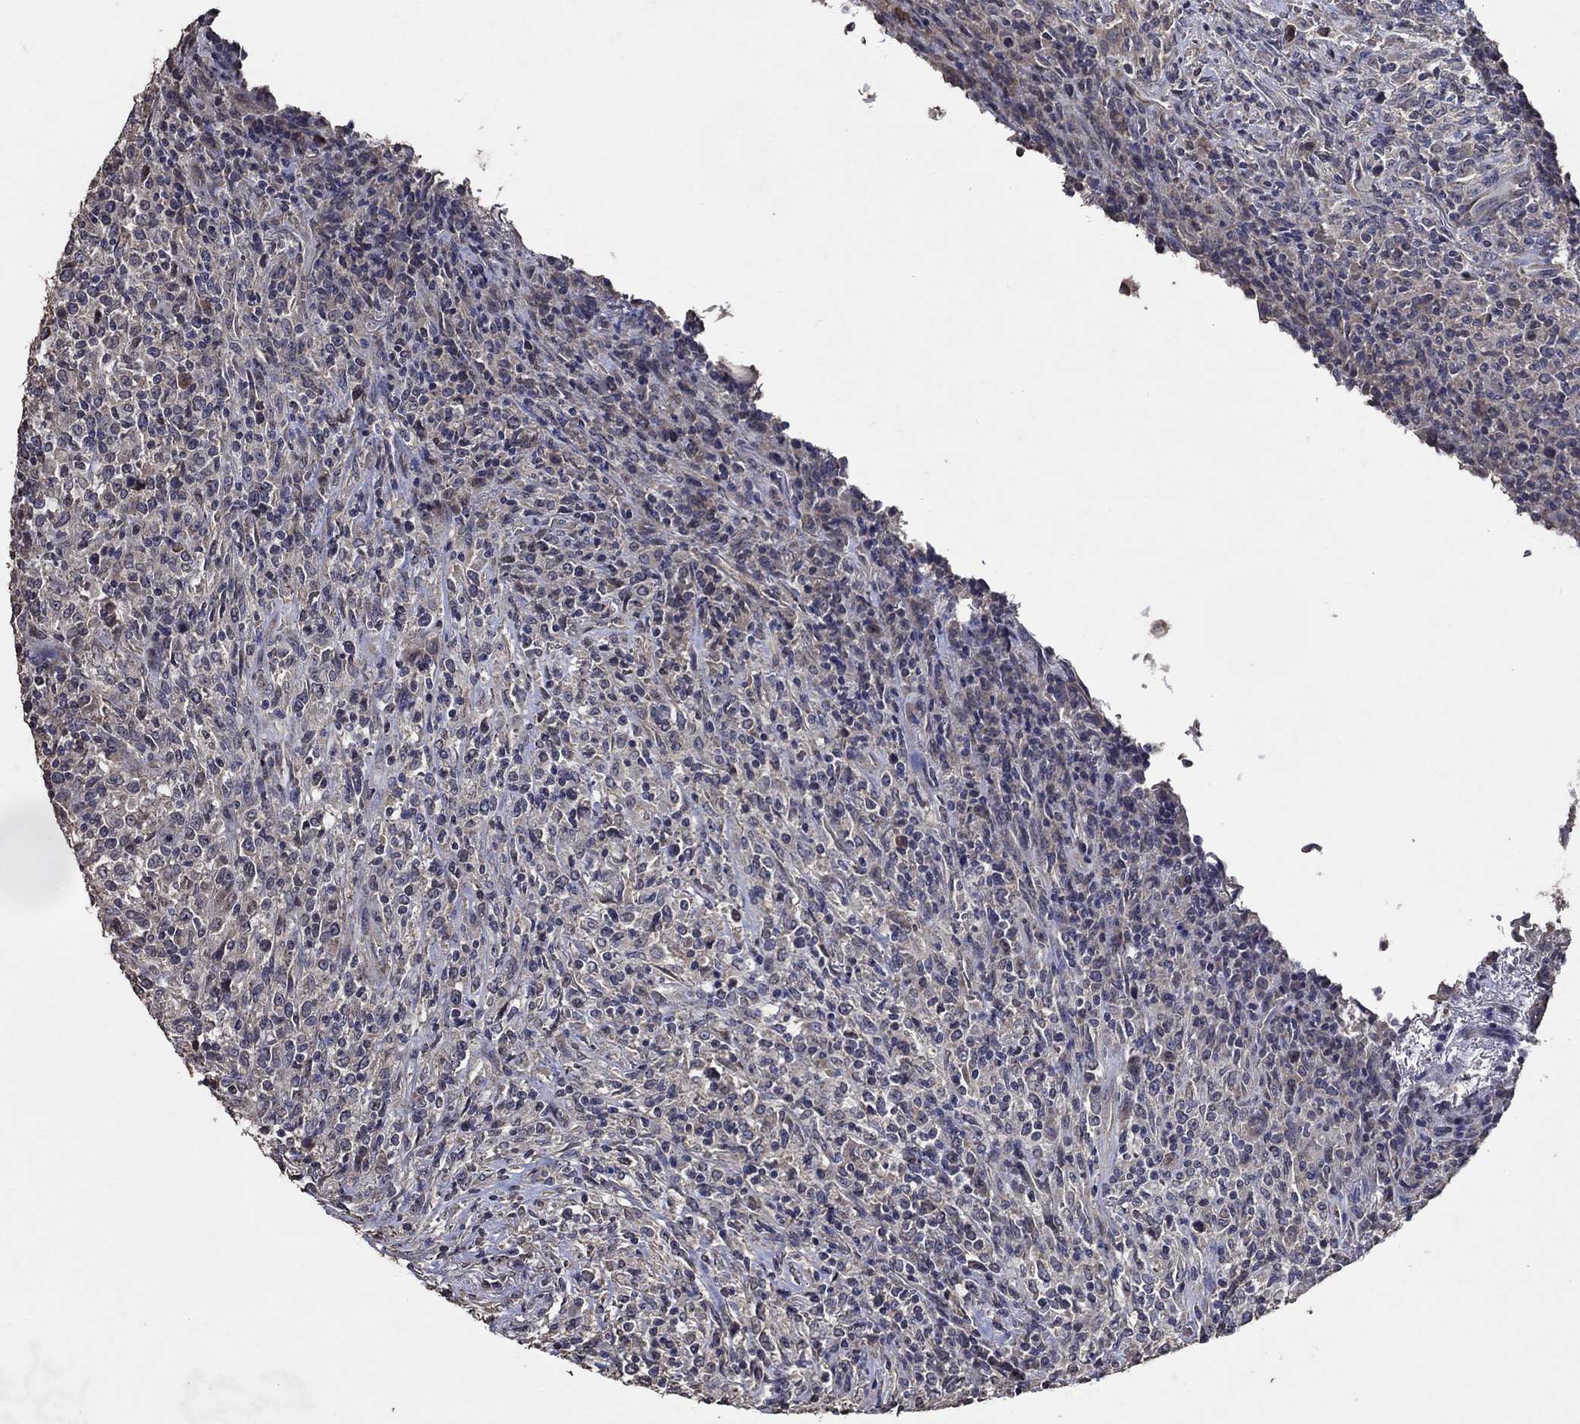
{"staining": {"intensity": "negative", "quantity": "none", "location": "none"}, "tissue": "lymphoma", "cell_type": "Tumor cells", "image_type": "cancer", "snomed": [{"axis": "morphology", "description": "Malignant lymphoma, non-Hodgkin's type, High grade"}, {"axis": "topography", "description": "Lung"}], "caption": "IHC of human lymphoma shows no expression in tumor cells. The staining was performed using DAB to visualize the protein expression in brown, while the nuclei were stained in blue with hematoxylin (Magnification: 20x).", "gene": "HAP1", "patient": {"sex": "male", "age": 79}}